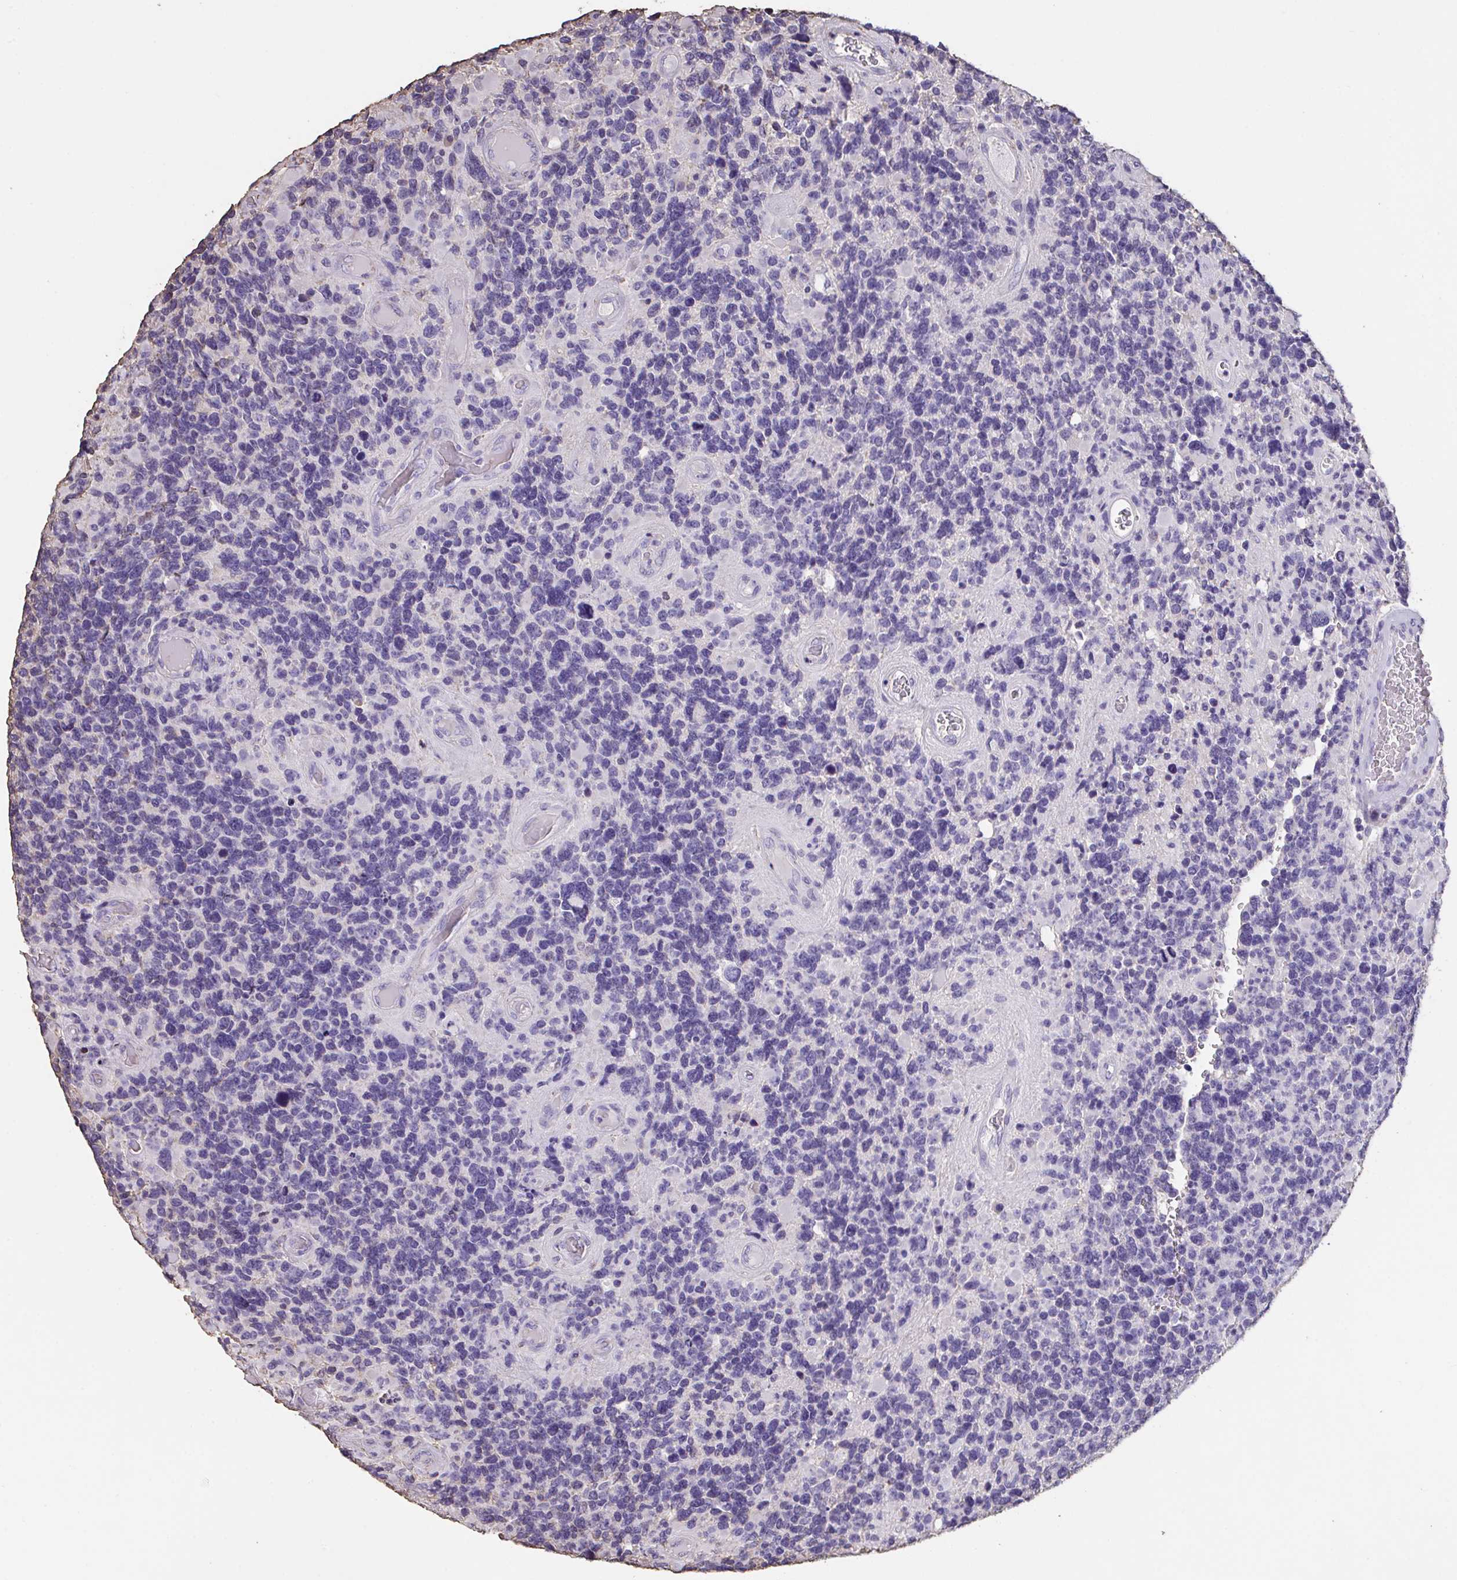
{"staining": {"intensity": "negative", "quantity": "none", "location": "none"}, "tissue": "glioma", "cell_type": "Tumor cells", "image_type": "cancer", "snomed": [{"axis": "morphology", "description": "Glioma, malignant, High grade"}, {"axis": "topography", "description": "Brain"}], "caption": "Histopathology image shows no significant protein expression in tumor cells of malignant high-grade glioma.", "gene": "IL23R", "patient": {"sex": "female", "age": 40}}